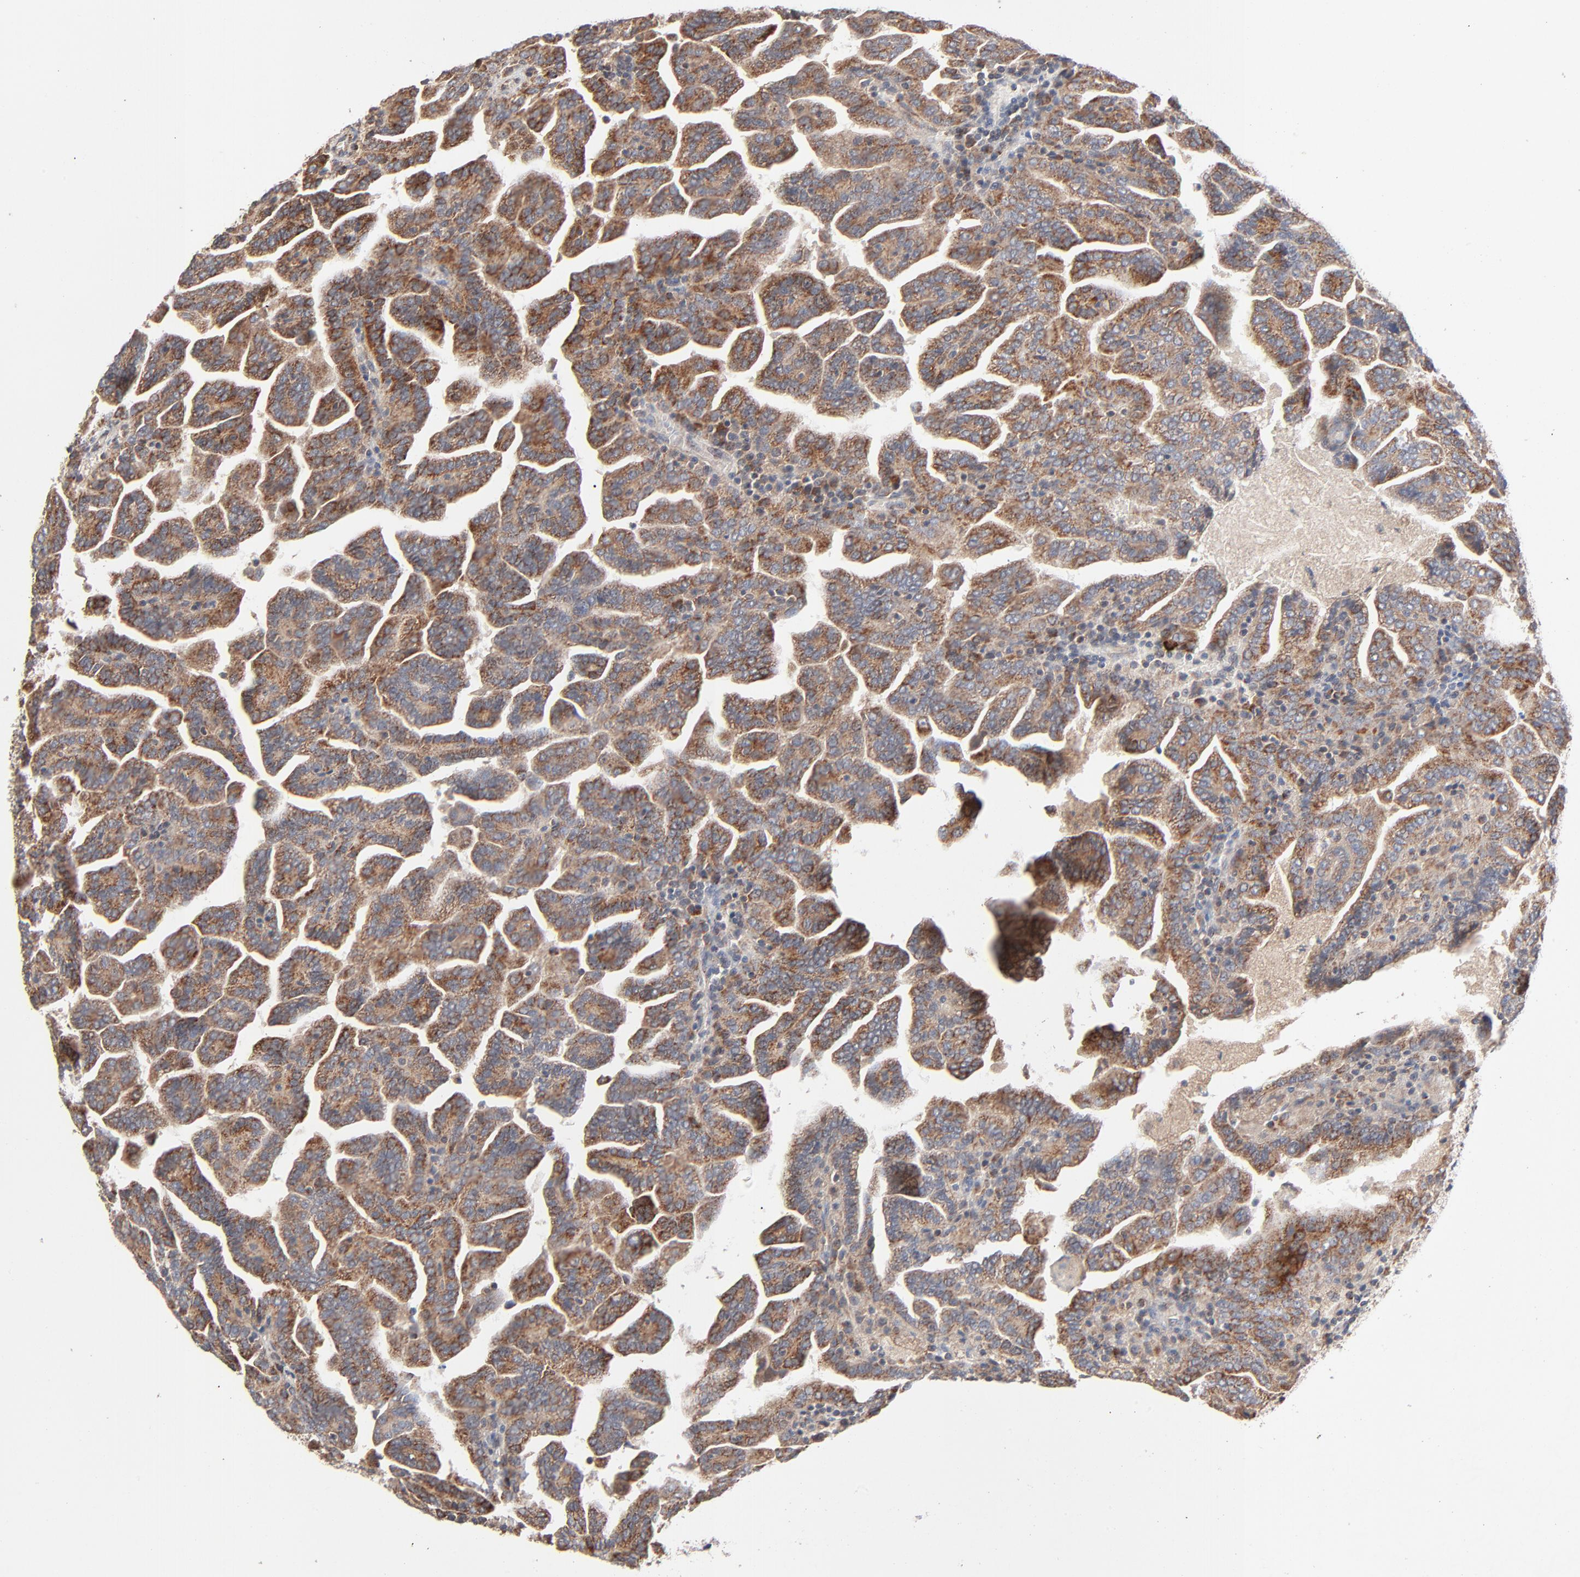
{"staining": {"intensity": "strong", "quantity": ">75%", "location": "cytoplasmic/membranous"}, "tissue": "renal cancer", "cell_type": "Tumor cells", "image_type": "cancer", "snomed": [{"axis": "morphology", "description": "Adenocarcinoma, NOS"}, {"axis": "topography", "description": "Kidney"}], "caption": "DAB immunohistochemical staining of human adenocarcinoma (renal) shows strong cytoplasmic/membranous protein positivity in approximately >75% of tumor cells. The staining was performed using DAB (3,3'-diaminobenzidine), with brown indicating positive protein expression. Nuclei are stained blue with hematoxylin.", "gene": "ABLIM3", "patient": {"sex": "male", "age": 61}}